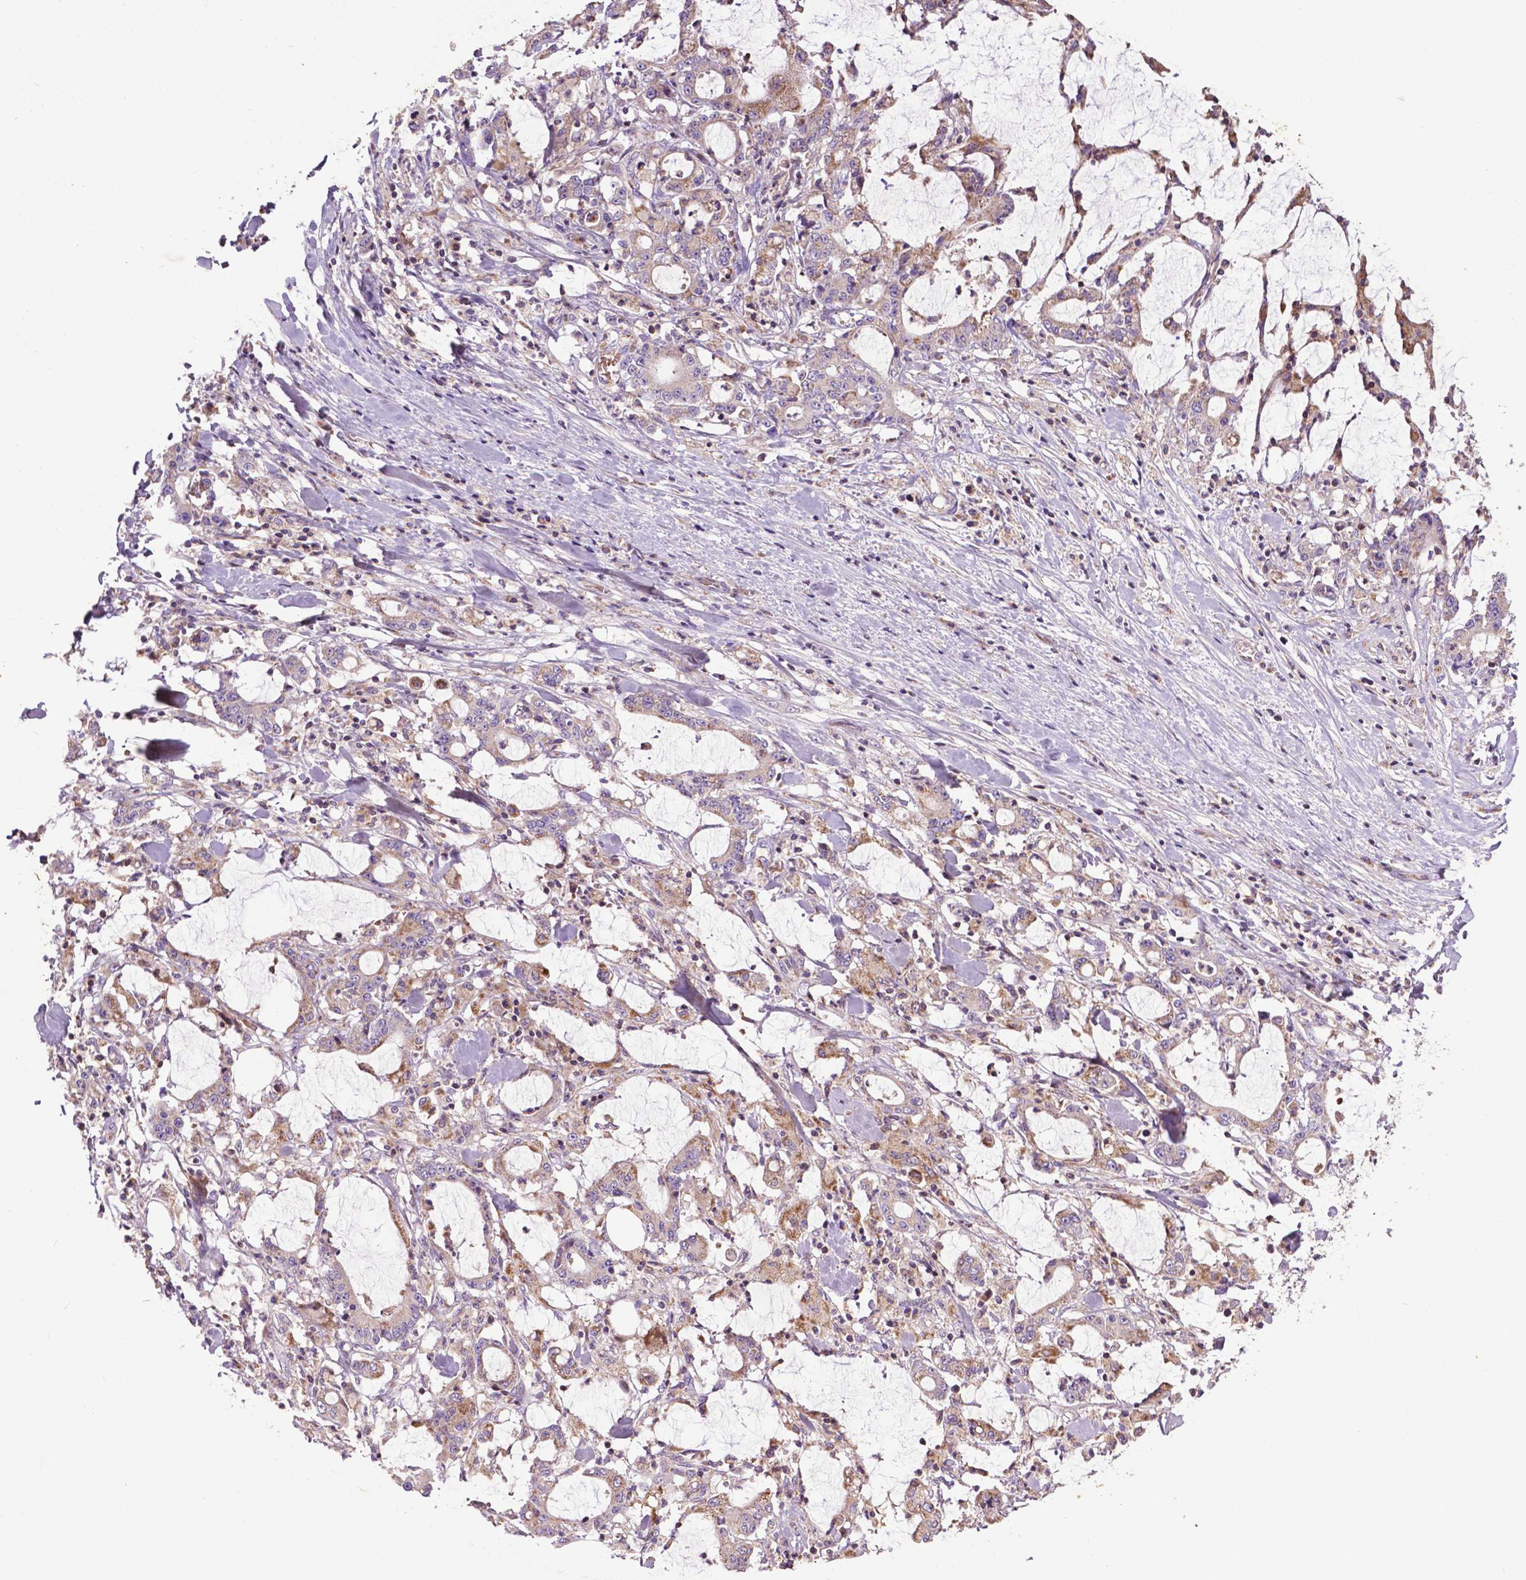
{"staining": {"intensity": "negative", "quantity": "none", "location": "none"}, "tissue": "stomach cancer", "cell_type": "Tumor cells", "image_type": "cancer", "snomed": [{"axis": "morphology", "description": "Adenocarcinoma, NOS"}, {"axis": "topography", "description": "Stomach, upper"}], "caption": "Tumor cells are negative for protein expression in human stomach cancer.", "gene": "SPNS2", "patient": {"sex": "male", "age": 68}}